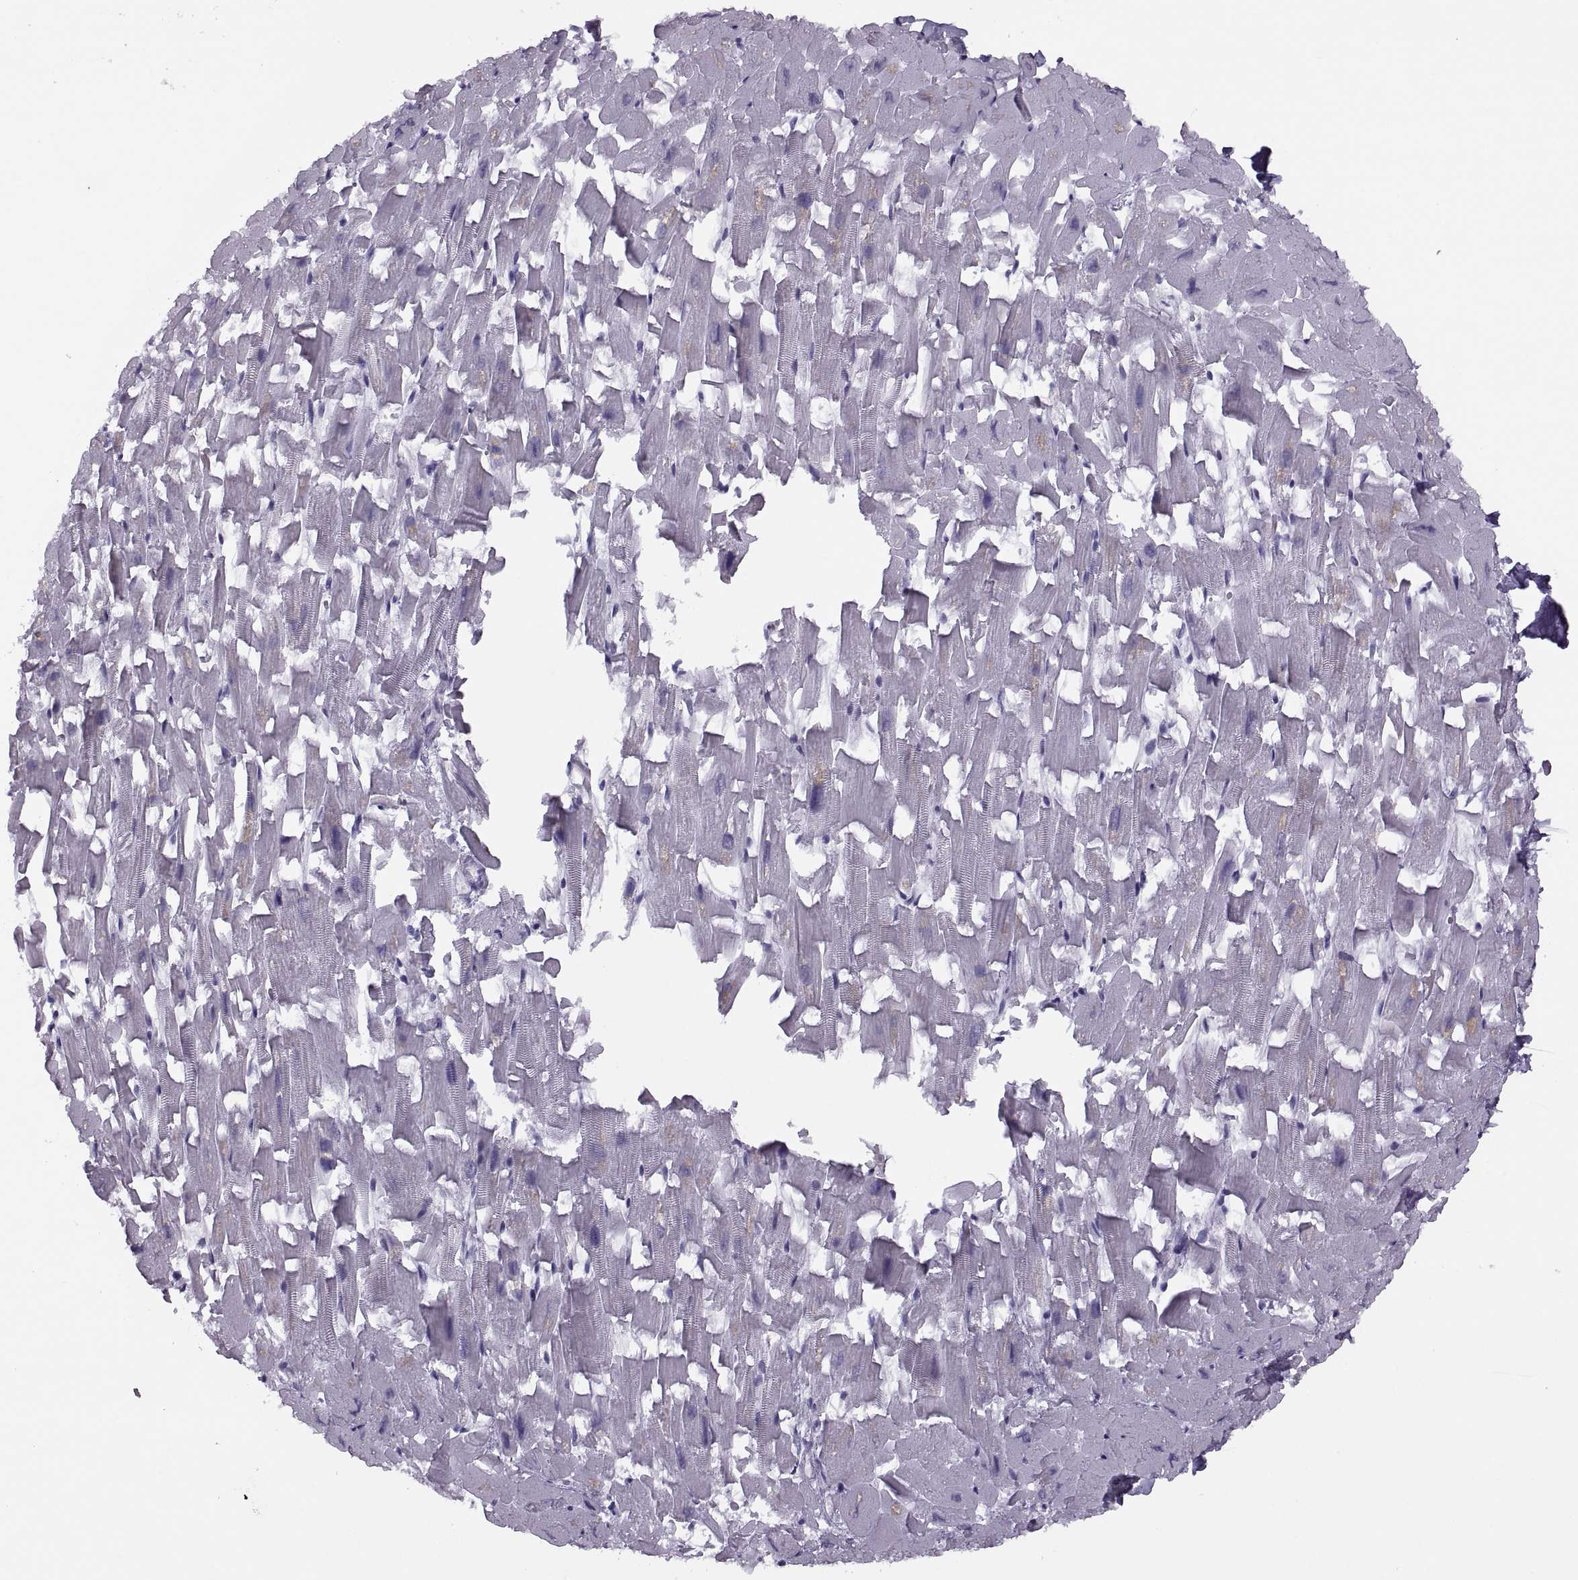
{"staining": {"intensity": "negative", "quantity": "none", "location": "none"}, "tissue": "heart muscle", "cell_type": "Cardiomyocytes", "image_type": "normal", "snomed": [{"axis": "morphology", "description": "Normal tissue, NOS"}, {"axis": "topography", "description": "Heart"}], "caption": "Immunohistochemistry (IHC) image of unremarkable human heart muscle stained for a protein (brown), which reveals no positivity in cardiomyocytes.", "gene": "FAM24A", "patient": {"sex": "female", "age": 64}}